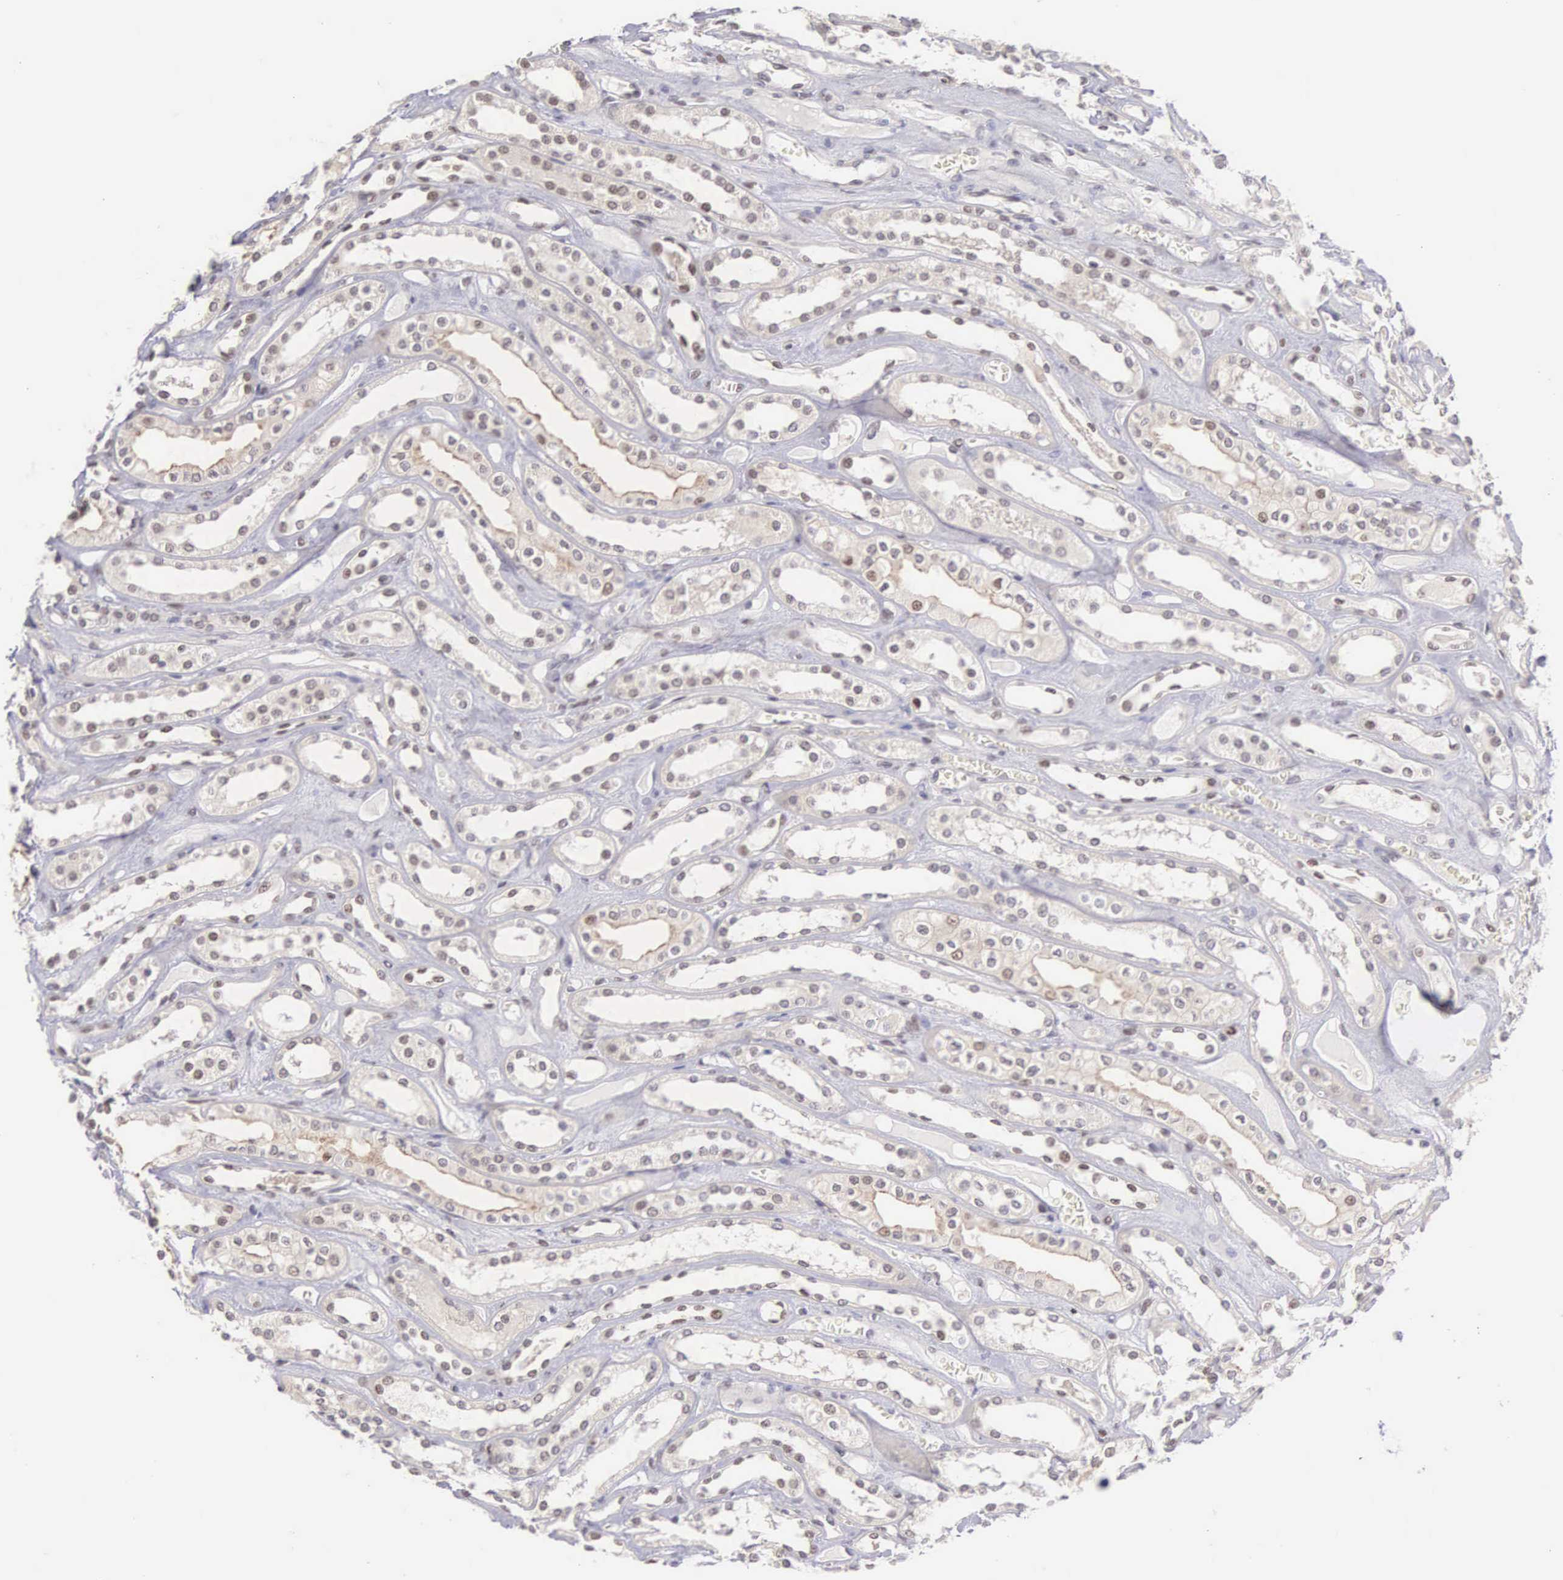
{"staining": {"intensity": "weak", "quantity": "<25%", "location": "nuclear"}, "tissue": "kidney", "cell_type": "Cells in glomeruli", "image_type": "normal", "snomed": [{"axis": "morphology", "description": "Normal tissue, NOS"}, {"axis": "topography", "description": "Kidney"}], "caption": "IHC of benign human kidney displays no expression in cells in glomeruli.", "gene": "GRK3", "patient": {"sex": "female", "age": 52}}